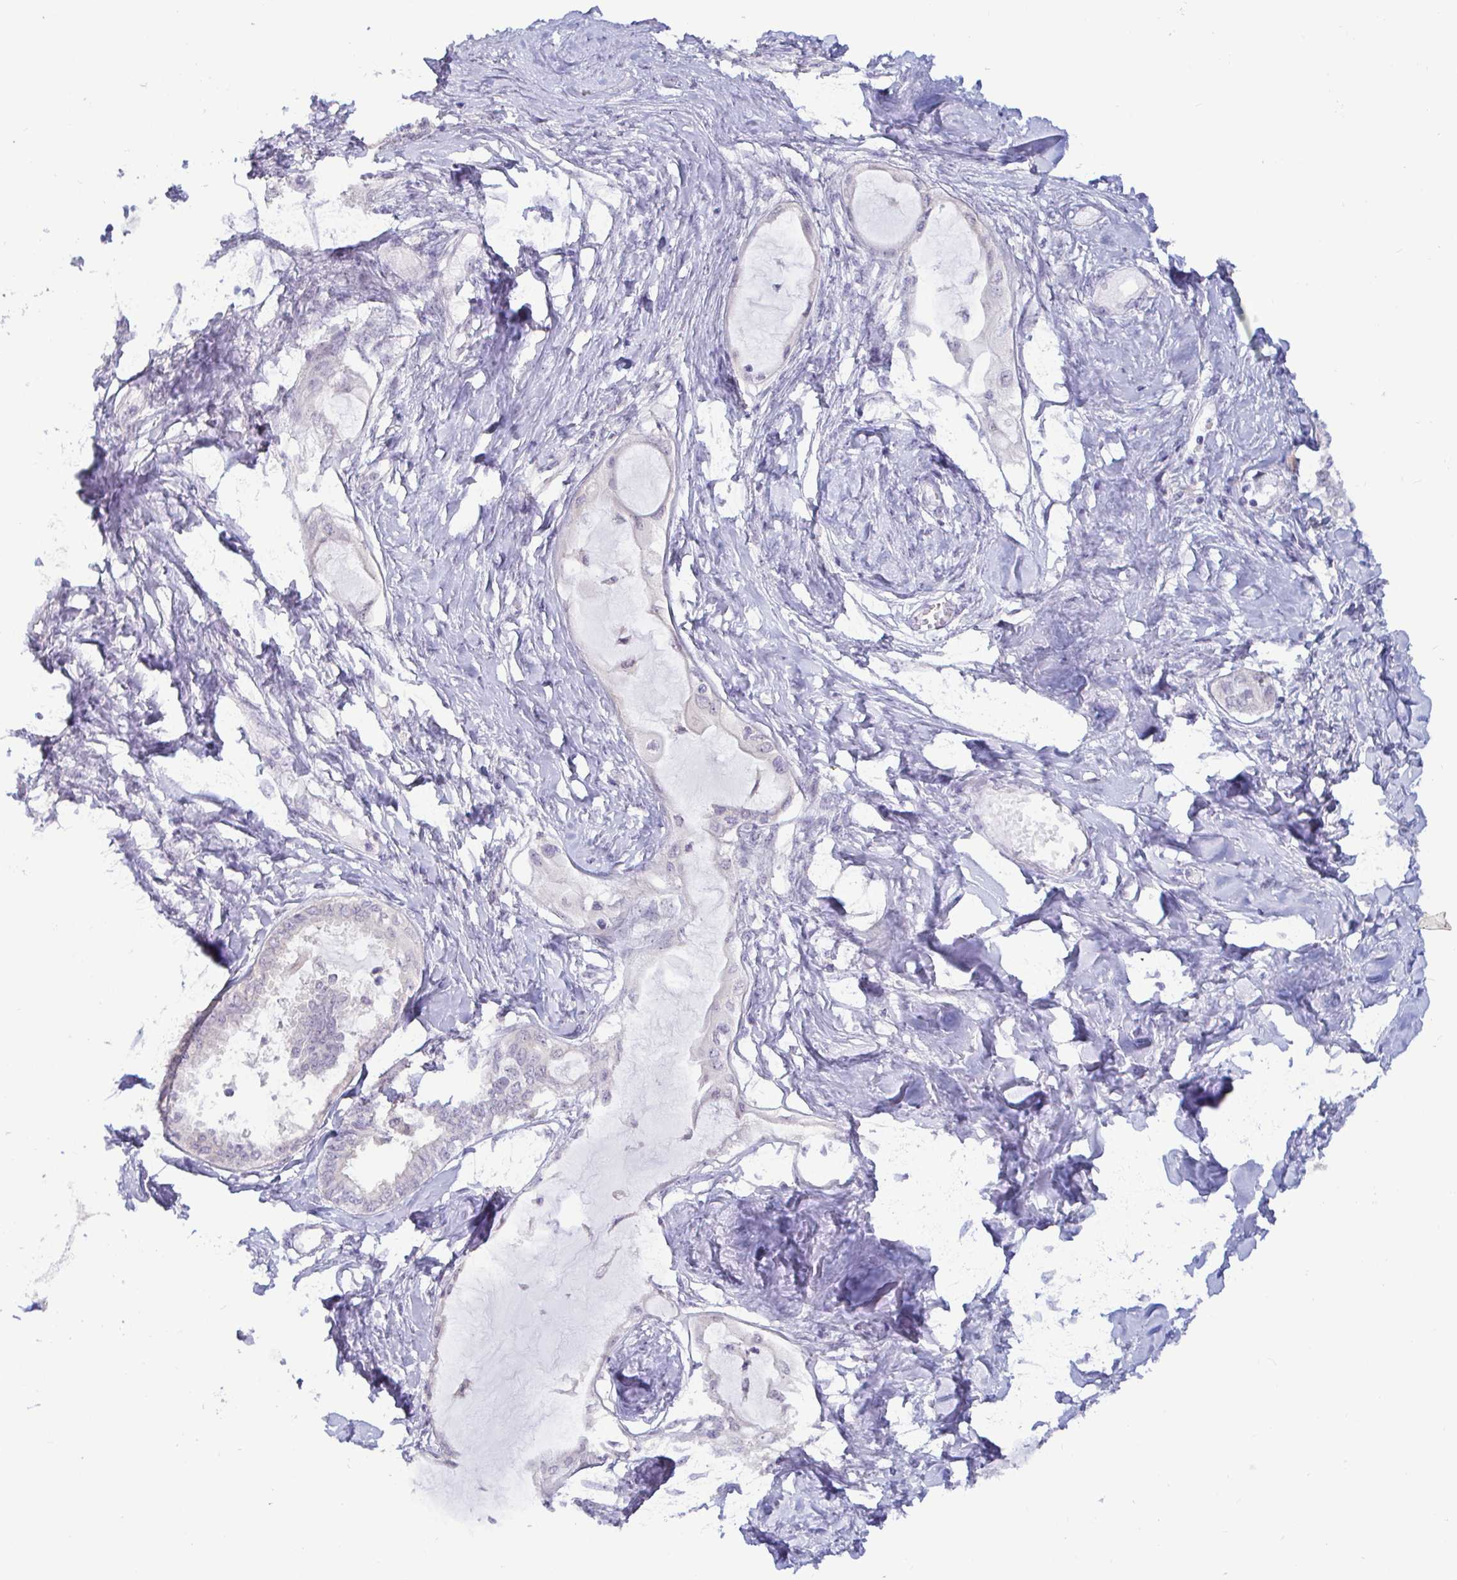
{"staining": {"intensity": "negative", "quantity": "none", "location": "none"}, "tissue": "ovarian cancer", "cell_type": "Tumor cells", "image_type": "cancer", "snomed": [{"axis": "morphology", "description": "Carcinoma, endometroid"}, {"axis": "topography", "description": "Ovary"}], "caption": "High magnification brightfield microscopy of ovarian cancer (endometroid carcinoma) stained with DAB (3,3'-diaminobenzidine) (brown) and counterstained with hematoxylin (blue): tumor cells show no significant staining.", "gene": "GSTM1", "patient": {"sex": "female", "age": 70}}